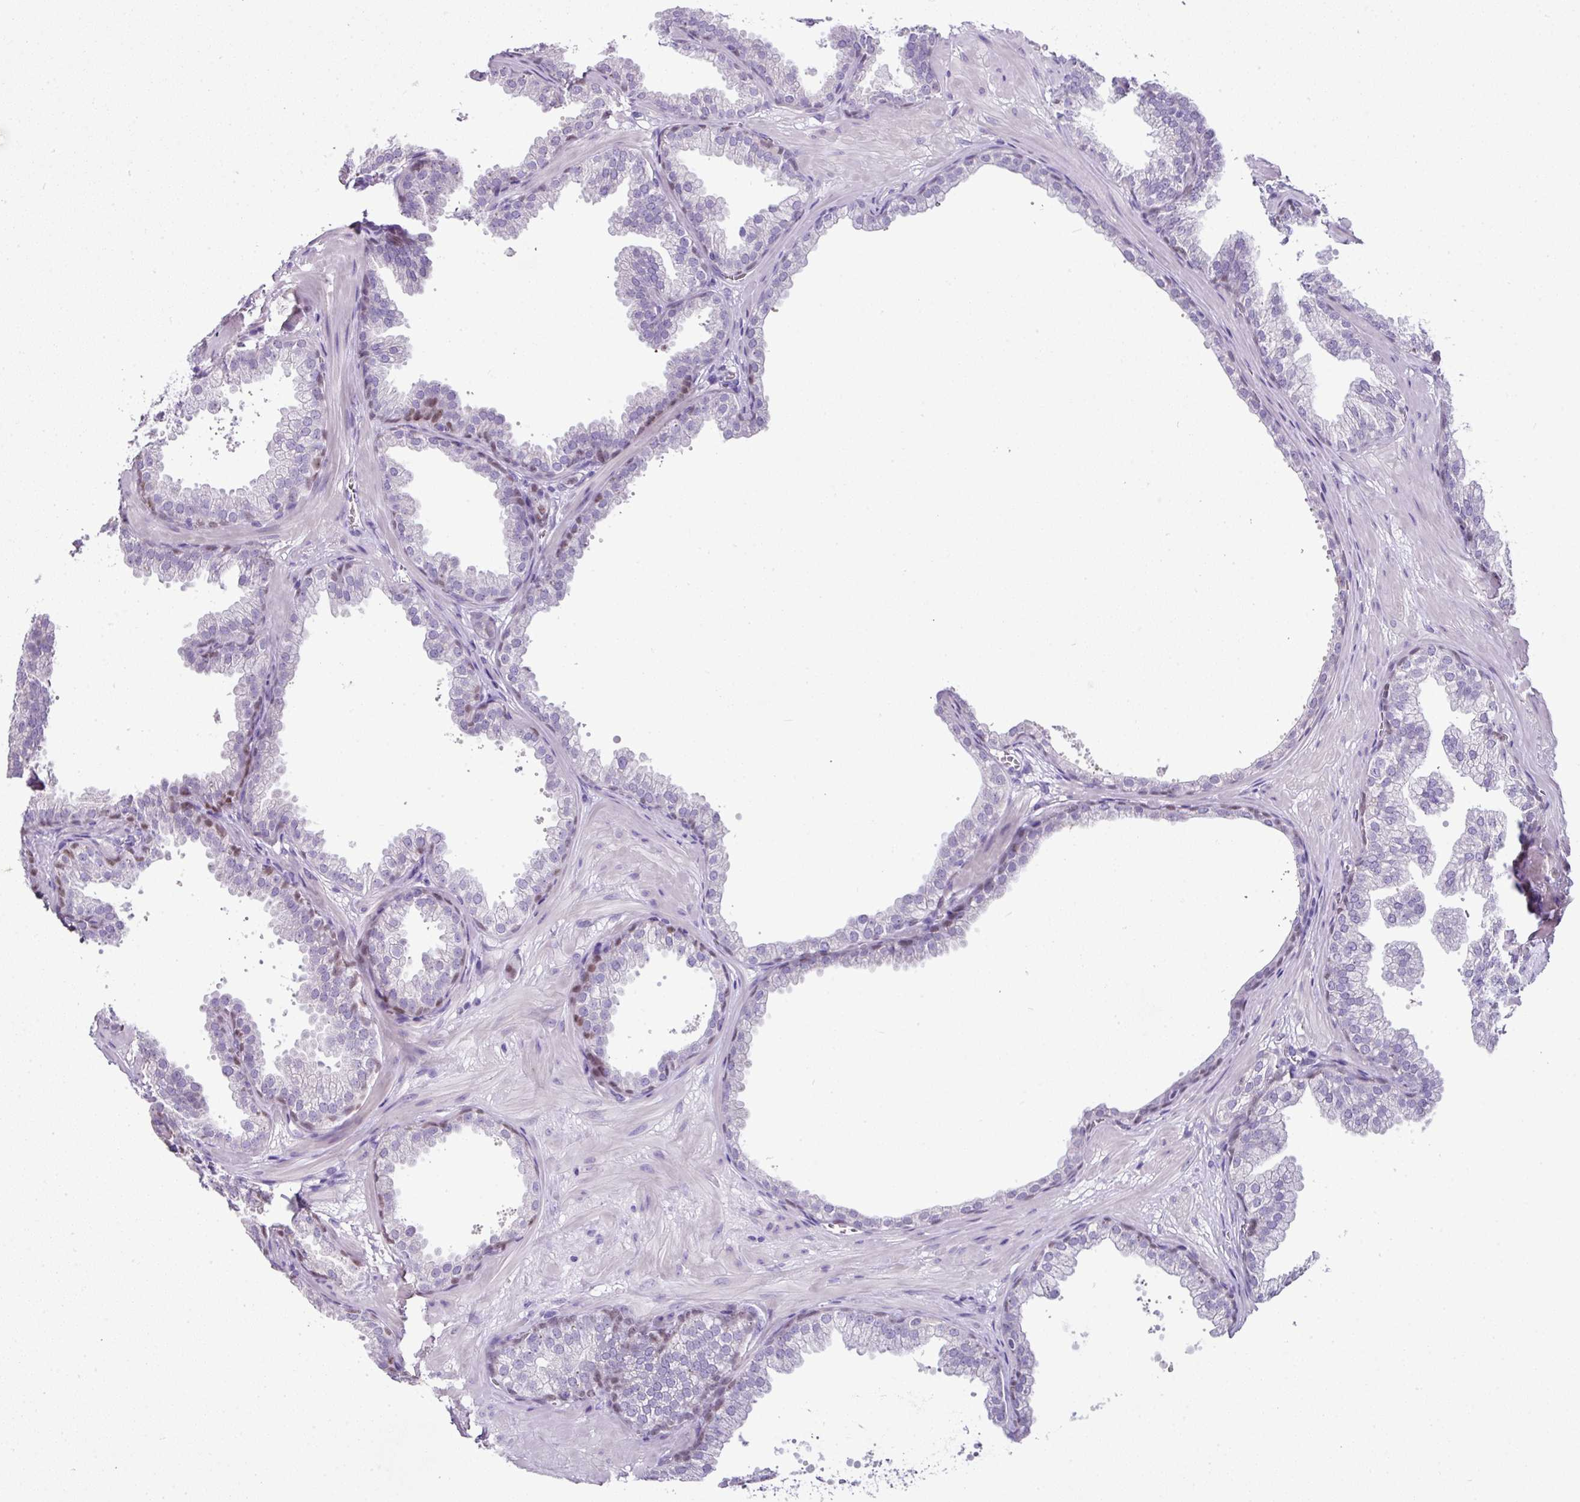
{"staining": {"intensity": "negative", "quantity": "none", "location": "none"}, "tissue": "prostate", "cell_type": "Glandular cells", "image_type": "normal", "snomed": [{"axis": "morphology", "description": "Normal tissue, NOS"}, {"axis": "topography", "description": "Prostate"}], "caption": "A high-resolution micrograph shows IHC staining of unremarkable prostate, which reveals no significant staining in glandular cells.", "gene": "BCL11A", "patient": {"sex": "male", "age": 37}}